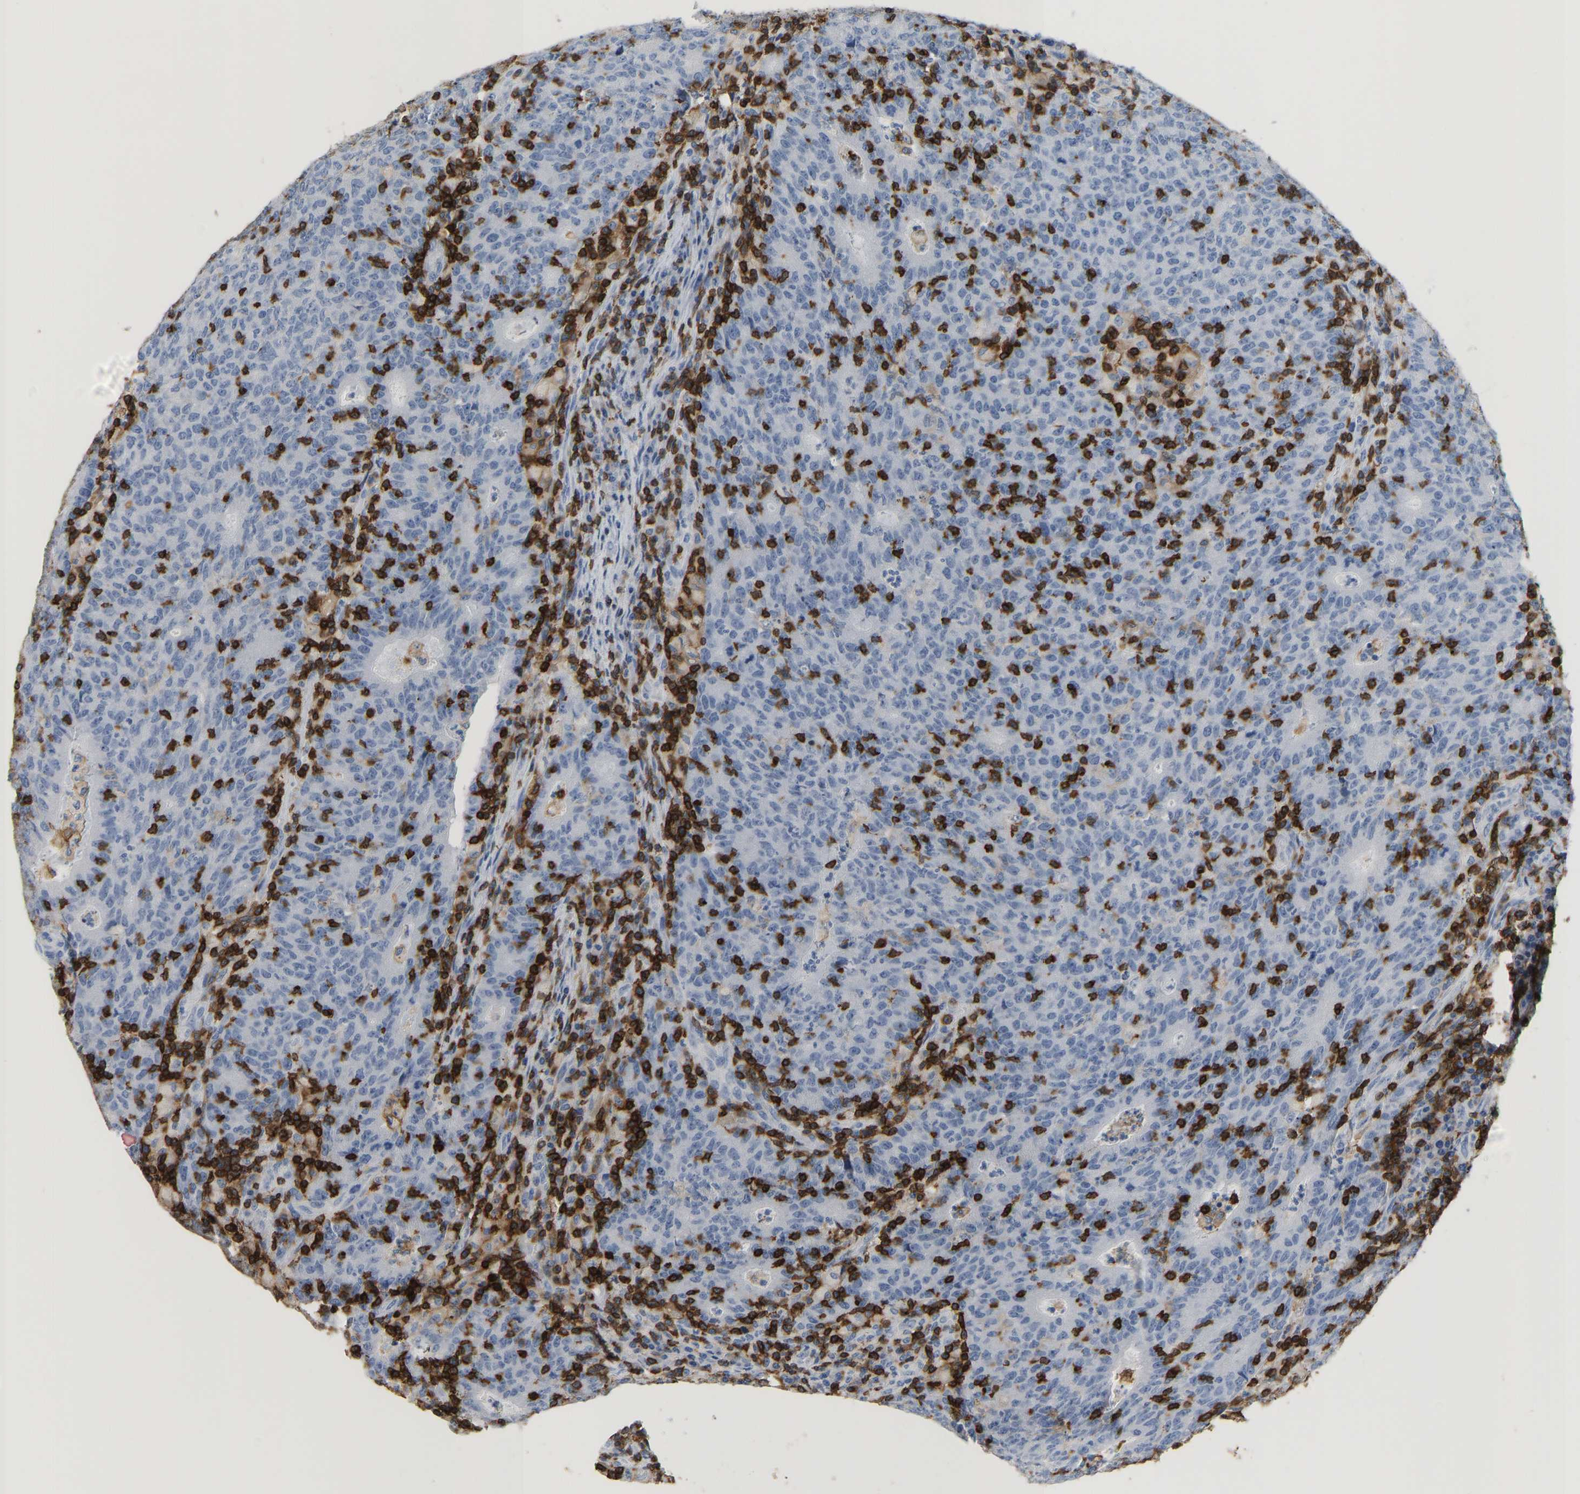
{"staining": {"intensity": "negative", "quantity": "none", "location": "none"}, "tissue": "colorectal cancer", "cell_type": "Tumor cells", "image_type": "cancer", "snomed": [{"axis": "morphology", "description": "Adenocarcinoma, NOS"}, {"axis": "topography", "description": "Colon"}], "caption": "Immunohistochemistry (IHC) photomicrograph of adenocarcinoma (colorectal) stained for a protein (brown), which exhibits no expression in tumor cells.", "gene": "EVL", "patient": {"sex": "female", "age": 75}}